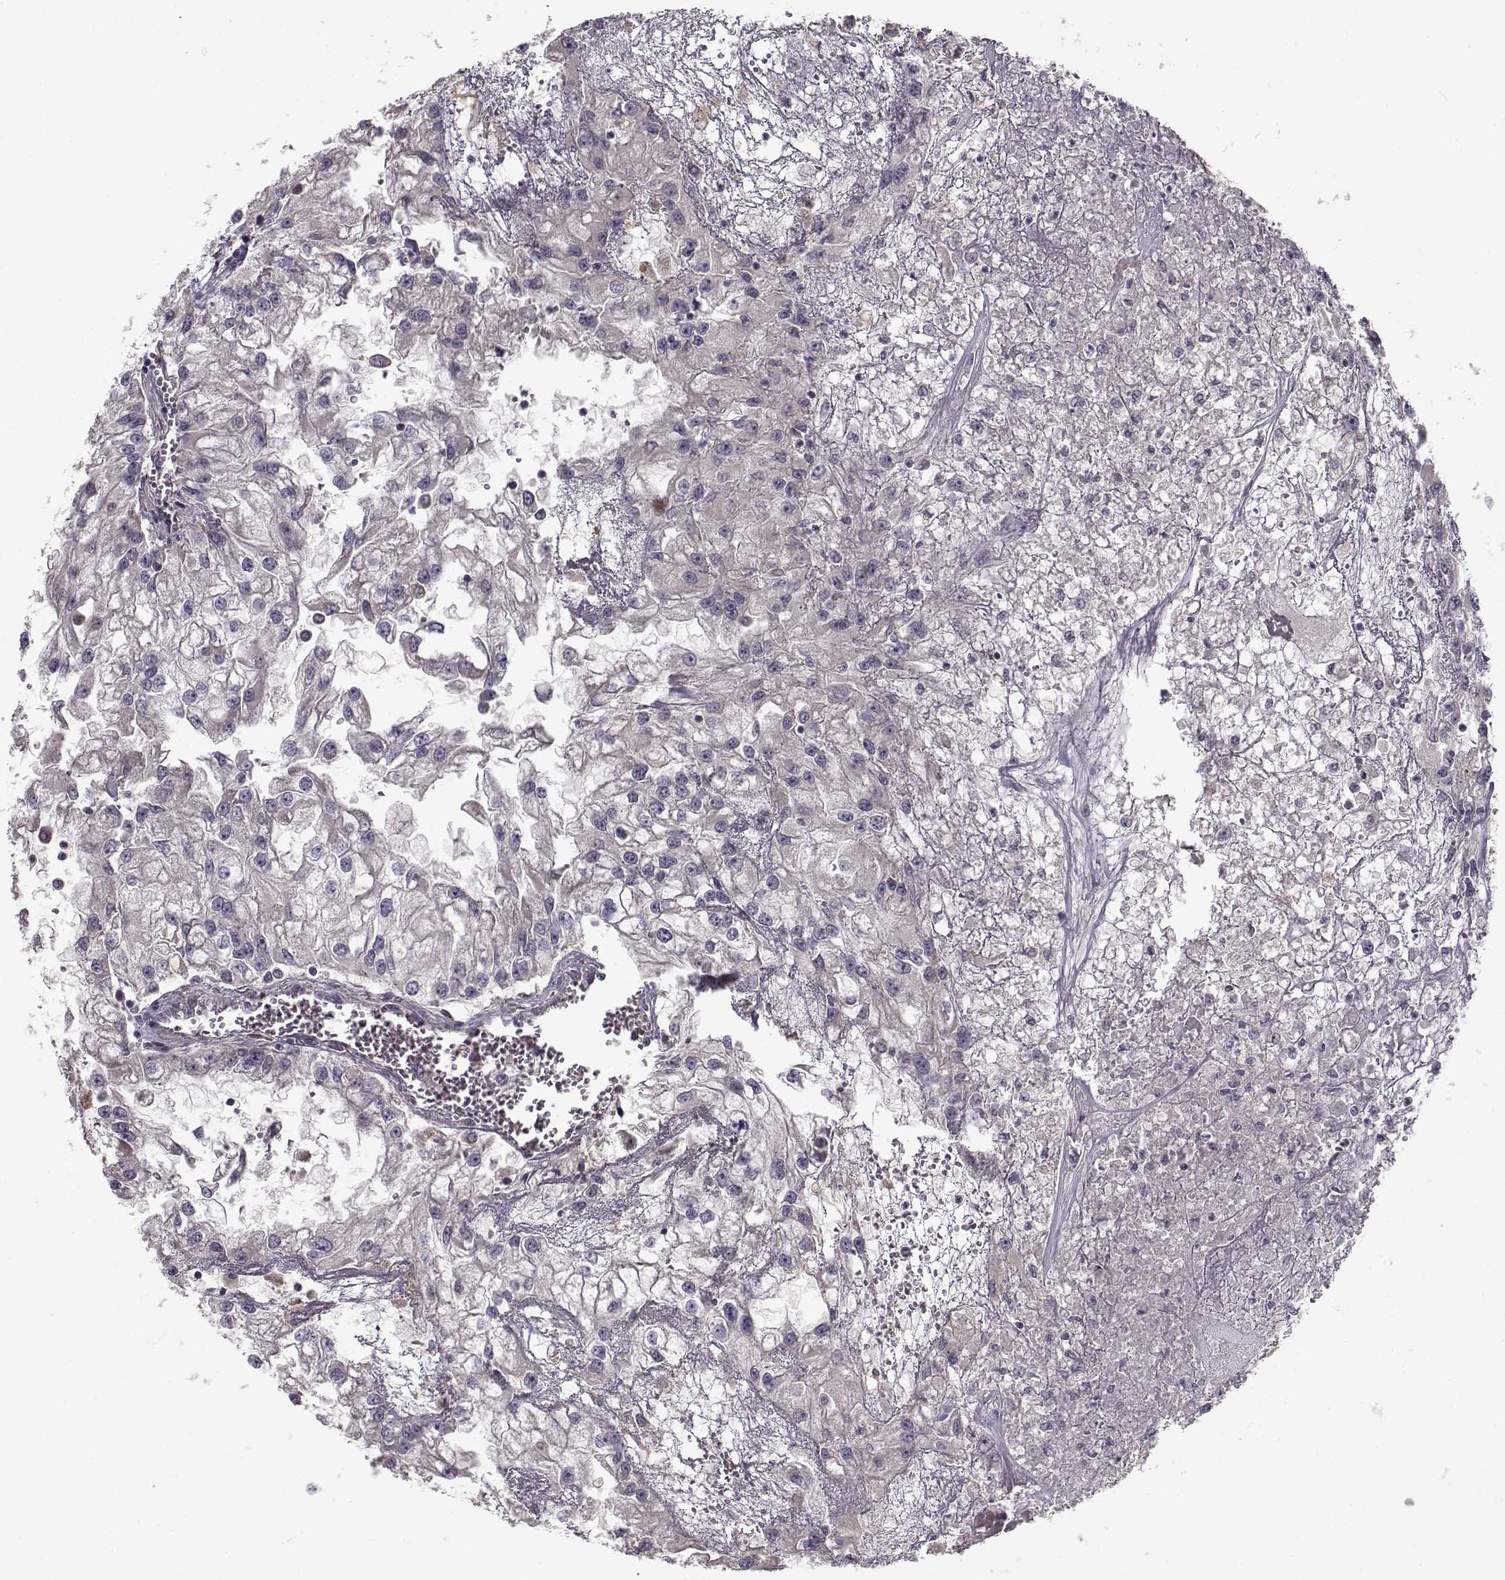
{"staining": {"intensity": "negative", "quantity": "none", "location": "none"}, "tissue": "renal cancer", "cell_type": "Tumor cells", "image_type": "cancer", "snomed": [{"axis": "morphology", "description": "Adenocarcinoma, NOS"}, {"axis": "topography", "description": "Kidney"}], "caption": "High power microscopy histopathology image of an IHC micrograph of renal cancer, revealing no significant positivity in tumor cells. The staining is performed using DAB (3,3'-diaminobenzidine) brown chromogen with nuclei counter-stained in using hematoxylin.", "gene": "ENTPD8", "patient": {"sex": "male", "age": 59}}